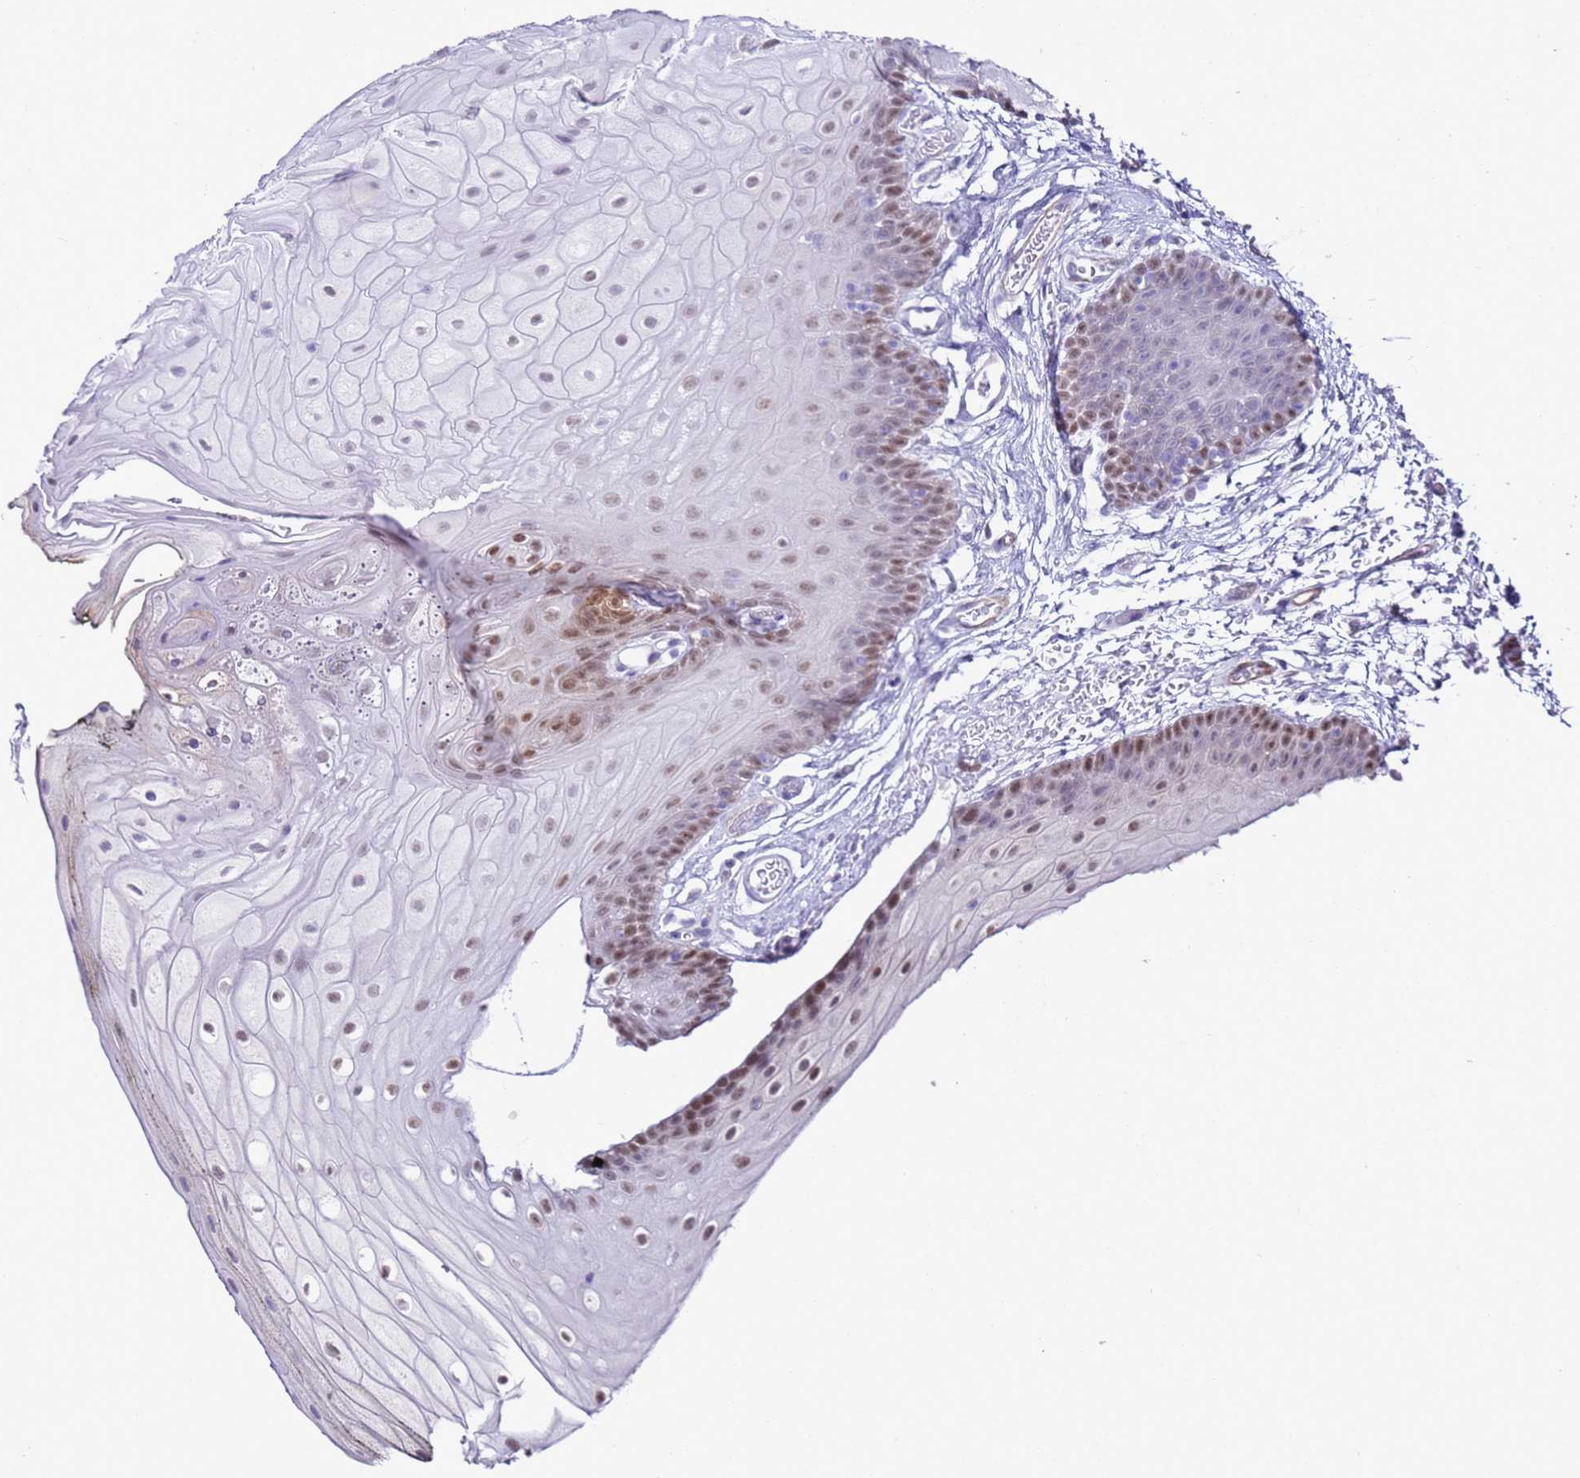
{"staining": {"intensity": "moderate", "quantity": "25%-75%", "location": "nuclear"}, "tissue": "oral mucosa", "cell_type": "Squamous epithelial cells", "image_type": "normal", "snomed": [{"axis": "morphology", "description": "Normal tissue, NOS"}, {"axis": "morphology", "description": "Squamous cell carcinoma, NOS"}, {"axis": "topography", "description": "Oral tissue"}, {"axis": "topography", "description": "Head-Neck"}], "caption": "DAB immunohistochemical staining of normal human oral mucosa shows moderate nuclear protein expression in about 25%-75% of squamous epithelial cells. The staining is performed using DAB brown chromogen to label protein expression. The nuclei are counter-stained blue using hematoxylin.", "gene": "BCL7A", "patient": {"sex": "female", "age": 81}}